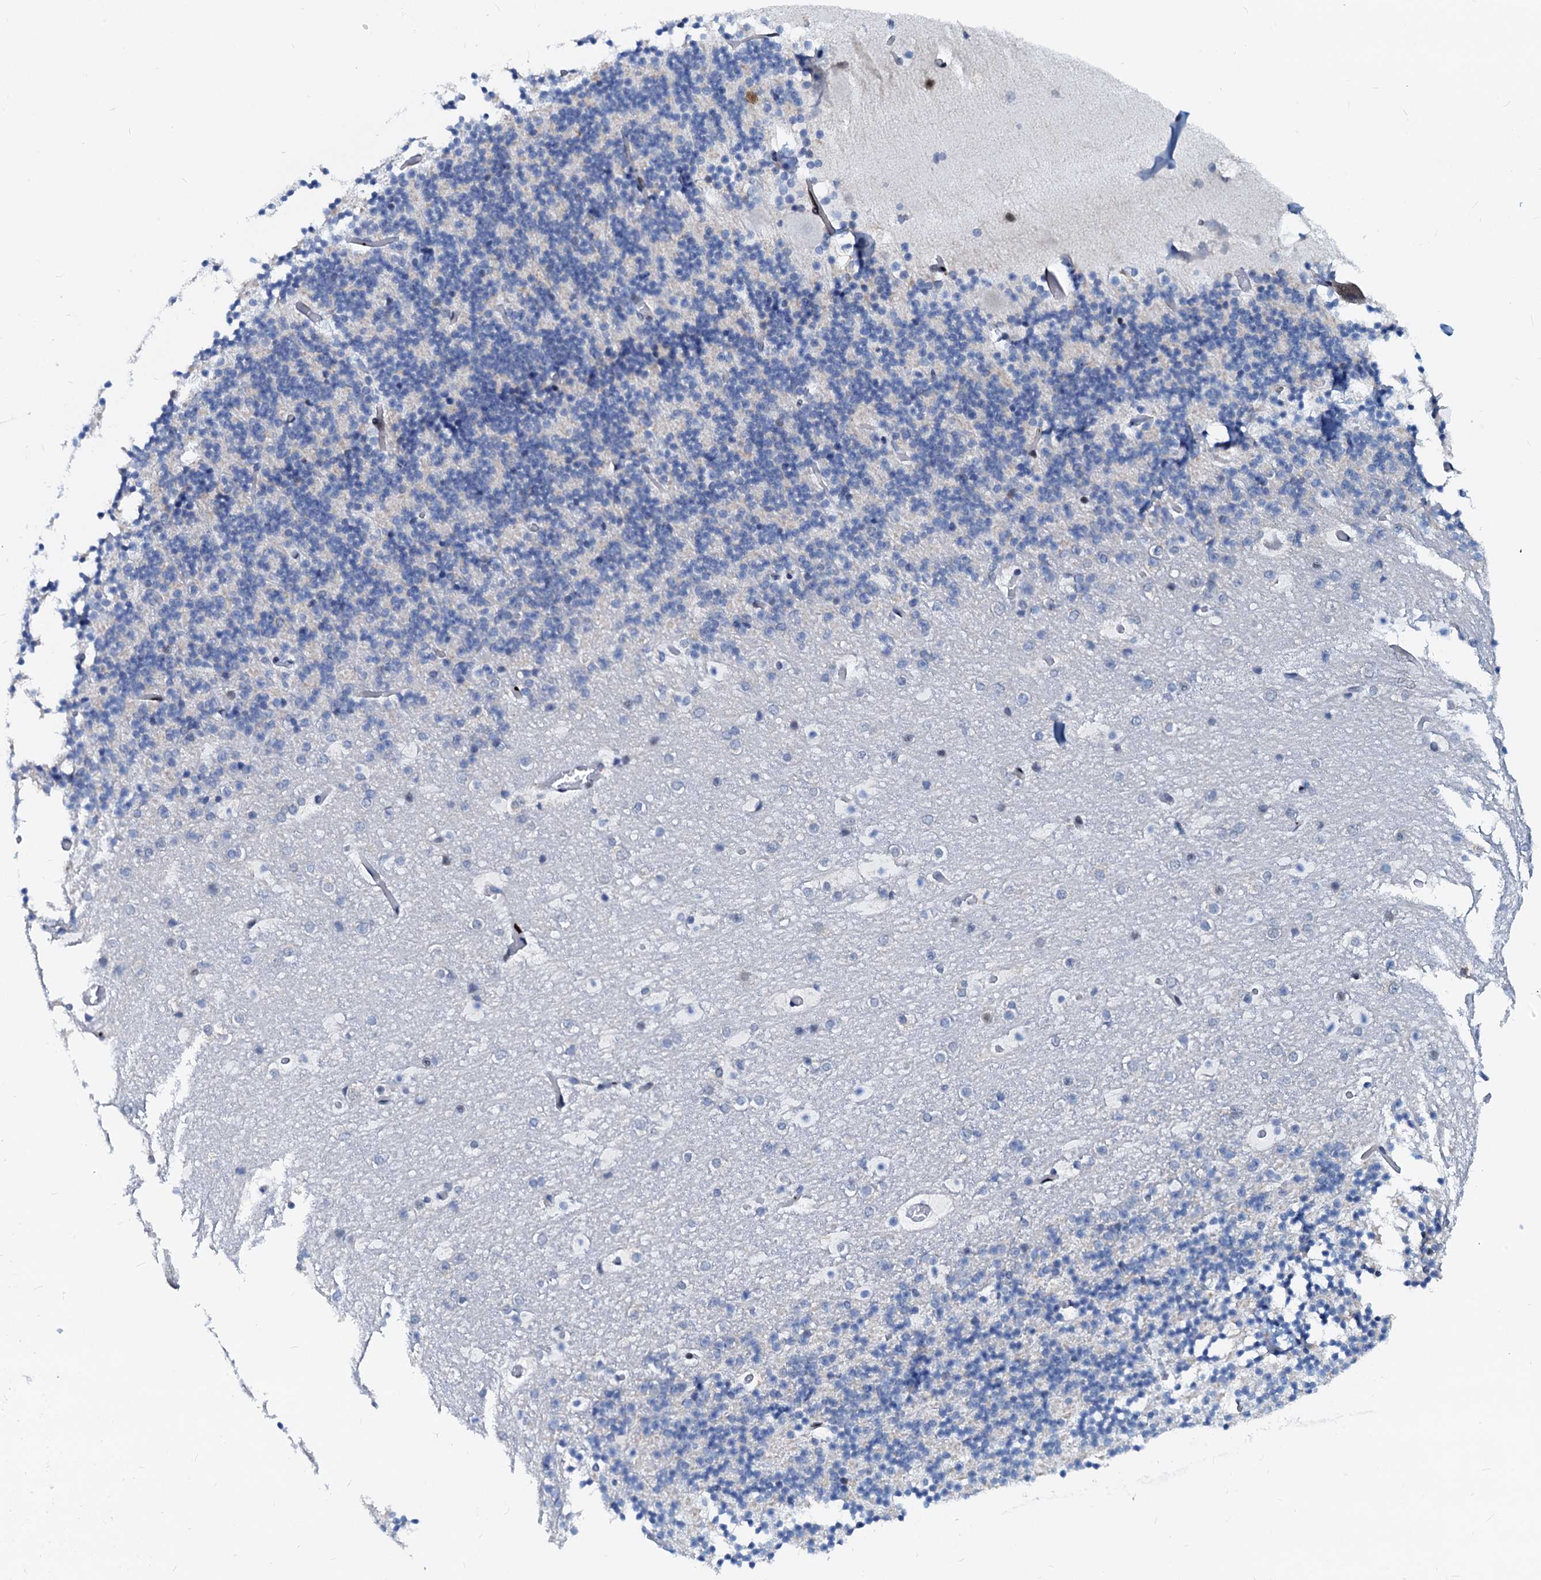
{"staining": {"intensity": "negative", "quantity": "none", "location": "none"}, "tissue": "cerebellum", "cell_type": "Cells in granular layer", "image_type": "normal", "snomed": [{"axis": "morphology", "description": "Normal tissue, NOS"}, {"axis": "topography", "description": "Cerebellum"}], "caption": "Protein analysis of normal cerebellum shows no significant staining in cells in granular layer.", "gene": "PTGES3", "patient": {"sex": "male", "age": 57}}